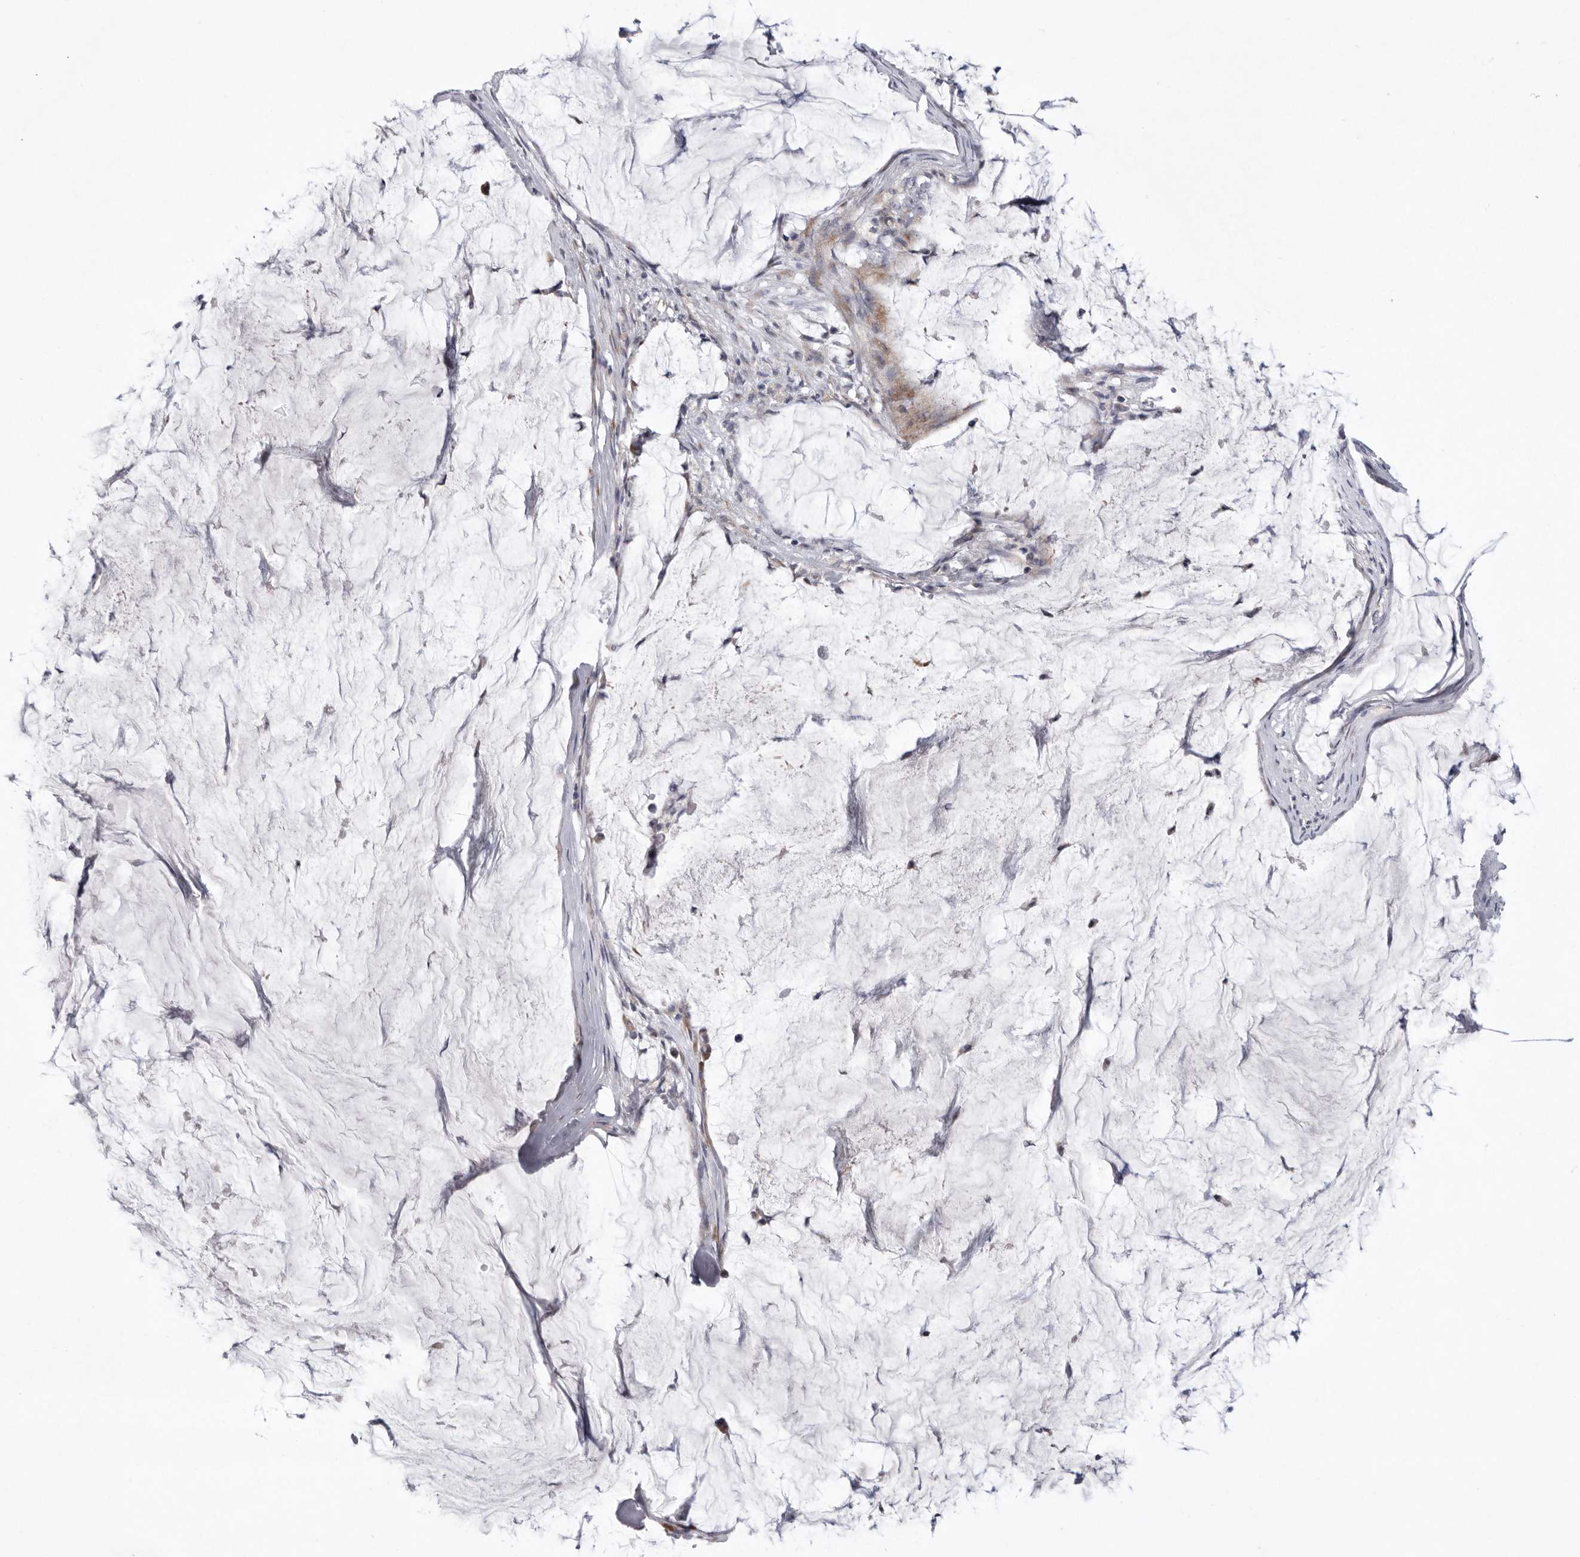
{"staining": {"intensity": "moderate", "quantity": ">75%", "location": "cytoplasmic/membranous"}, "tissue": "pancreatic cancer", "cell_type": "Tumor cells", "image_type": "cancer", "snomed": [{"axis": "morphology", "description": "Adenocarcinoma, NOS"}, {"axis": "topography", "description": "Pancreas"}], "caption": "A high-resolution micrograph shows IHC staining of pancreatic adenocarcinoma, which shows moderate cytoplasmic/membranous staining in approximately >75% of tumor cells.", "gene": "USP24", "patient": {"sex": "male", "age": 41}}